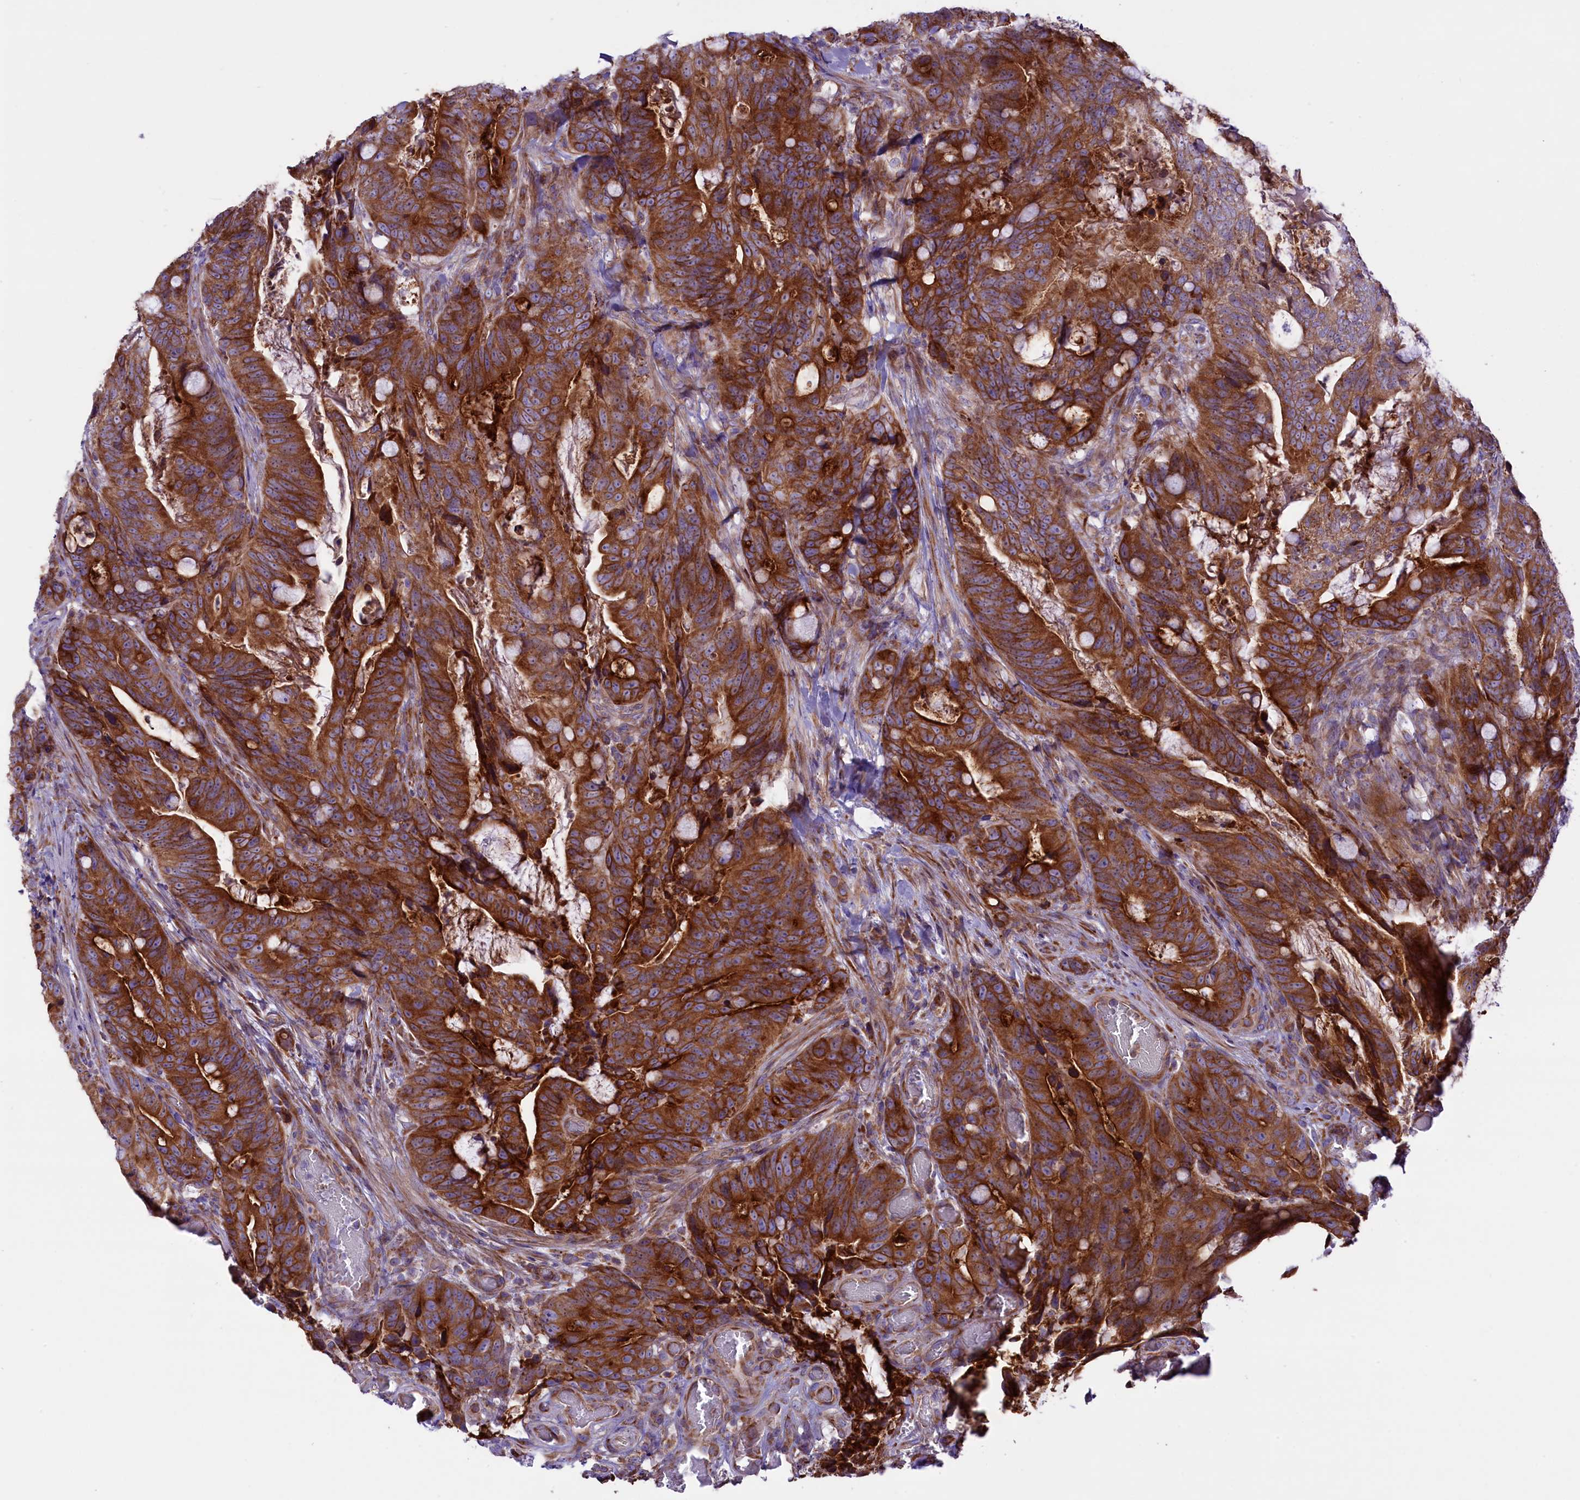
{"staining": {"intensity": "strong", "quantity": ">75%", "location": "cytoplasmic/membranous"}, "tissue": "colorectal cancer", "cell_type": "Tumor cells", "image_type": "cancer", "snomed": [{"axis": "morphology", "description": "Adenocarcinoma, NOS"}, {"axis": "topography", "description": "Colon"}], "caption": "Tumor cells reveal high levels of strong cytoplasmic/membranous expression in approximately >75% of cells in colorectal cancer (adenocarcinoma).", "gene": "PTPRU", "patient": {"sex": "female", "age": 82}}